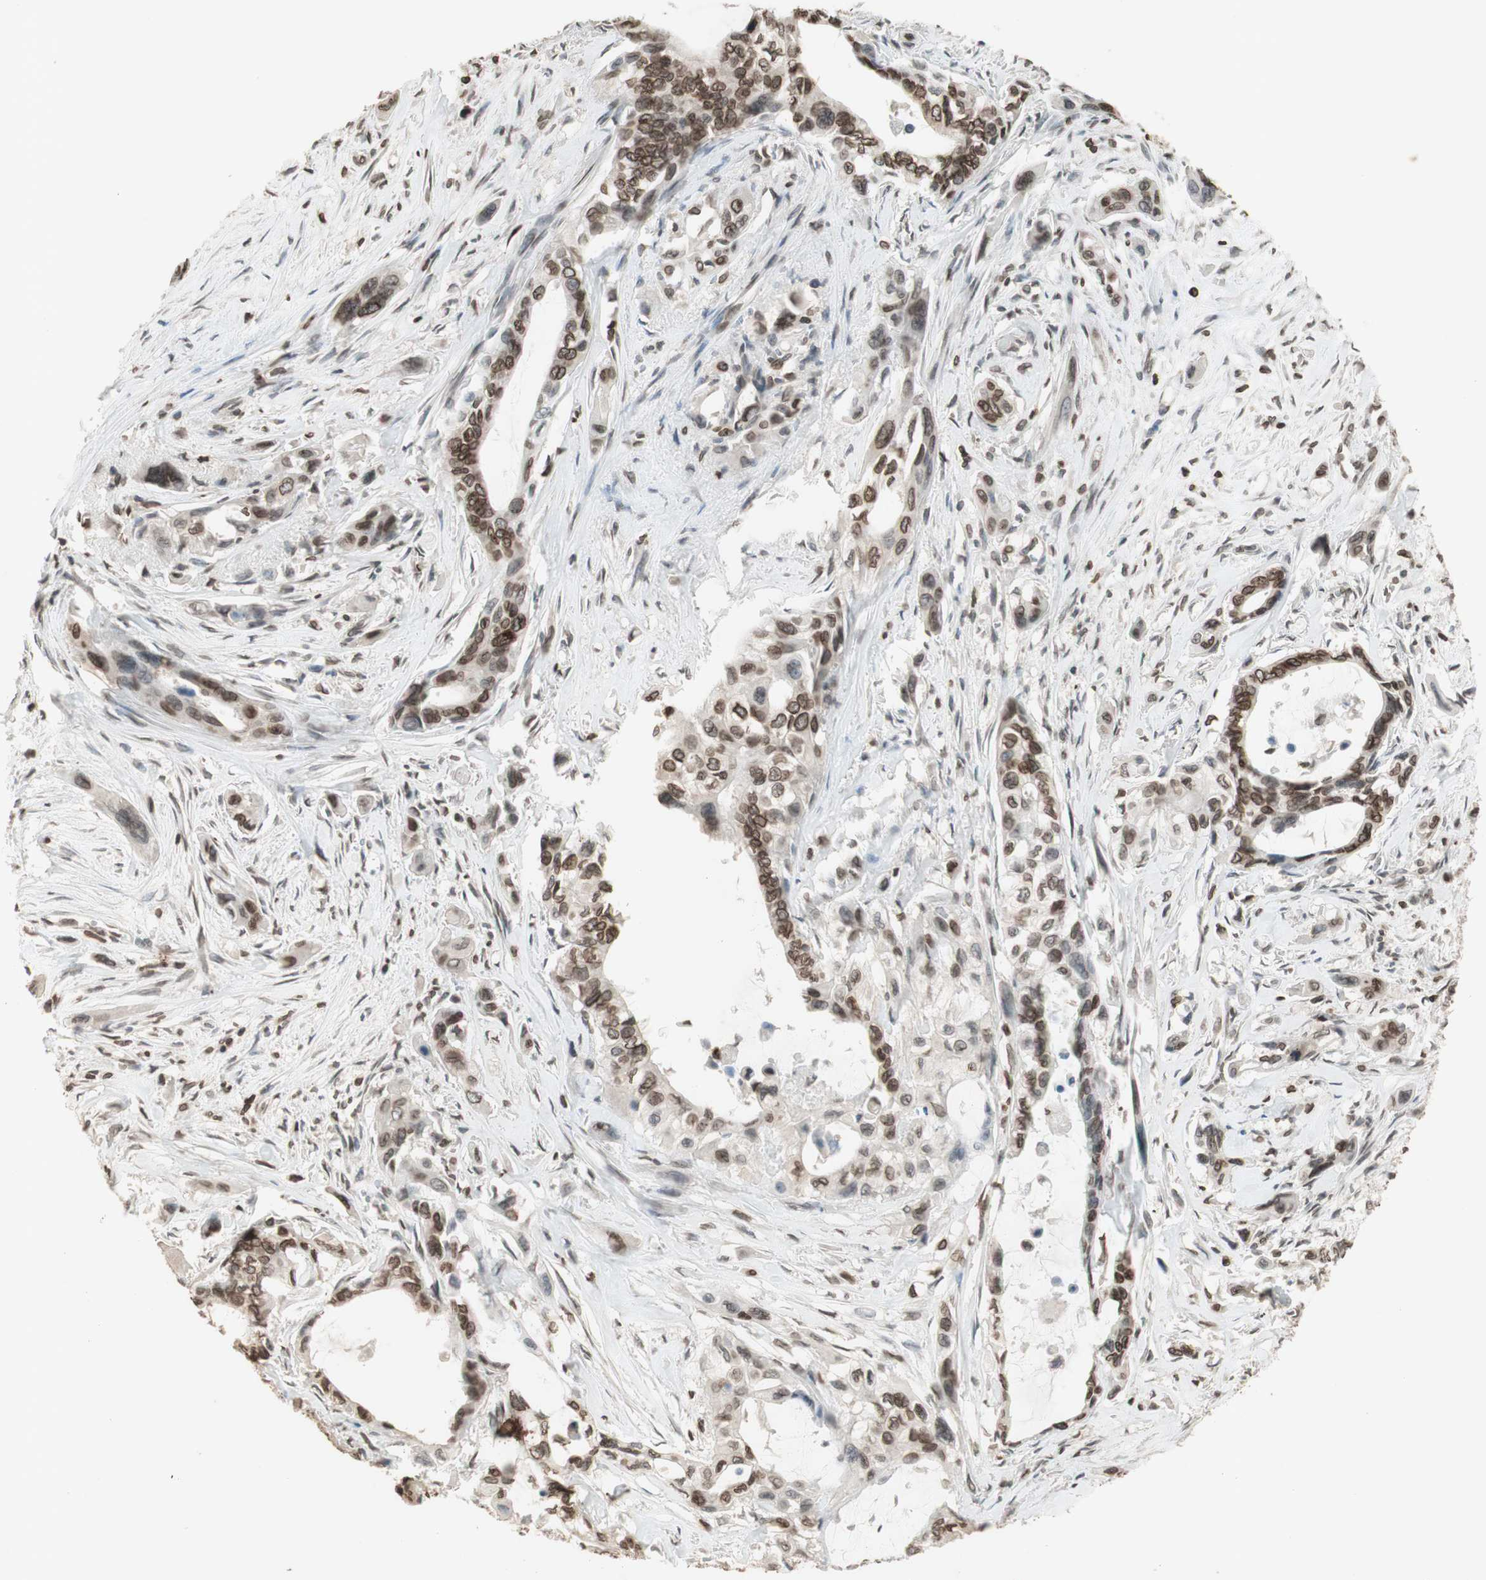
{"staining": {"intensity": "moderate", "quantity": ">75%", "location": "cytoplasmic/membranous,nuclear"}, "tissue": "pancreatic cancer", "cell_type": "Tumor cells", "image_type": "cancer", "snomed": [{"axis": "morphology", "description": "Adenocarcinoma, NOS"}, {"axis": "topography", "description": "Pancreas"}], "caption": "Immunohistochemistry (IHC) (DAB (3,3'-diaminobenzidine)) staining of human pancreatic cancer exhibits moderate cytoplasmic/membranous and nuclear protein positivity in approximately >75% of tumor cells.", "gene": "TMPO", "patient": {"sex": "male", "age": 73}}